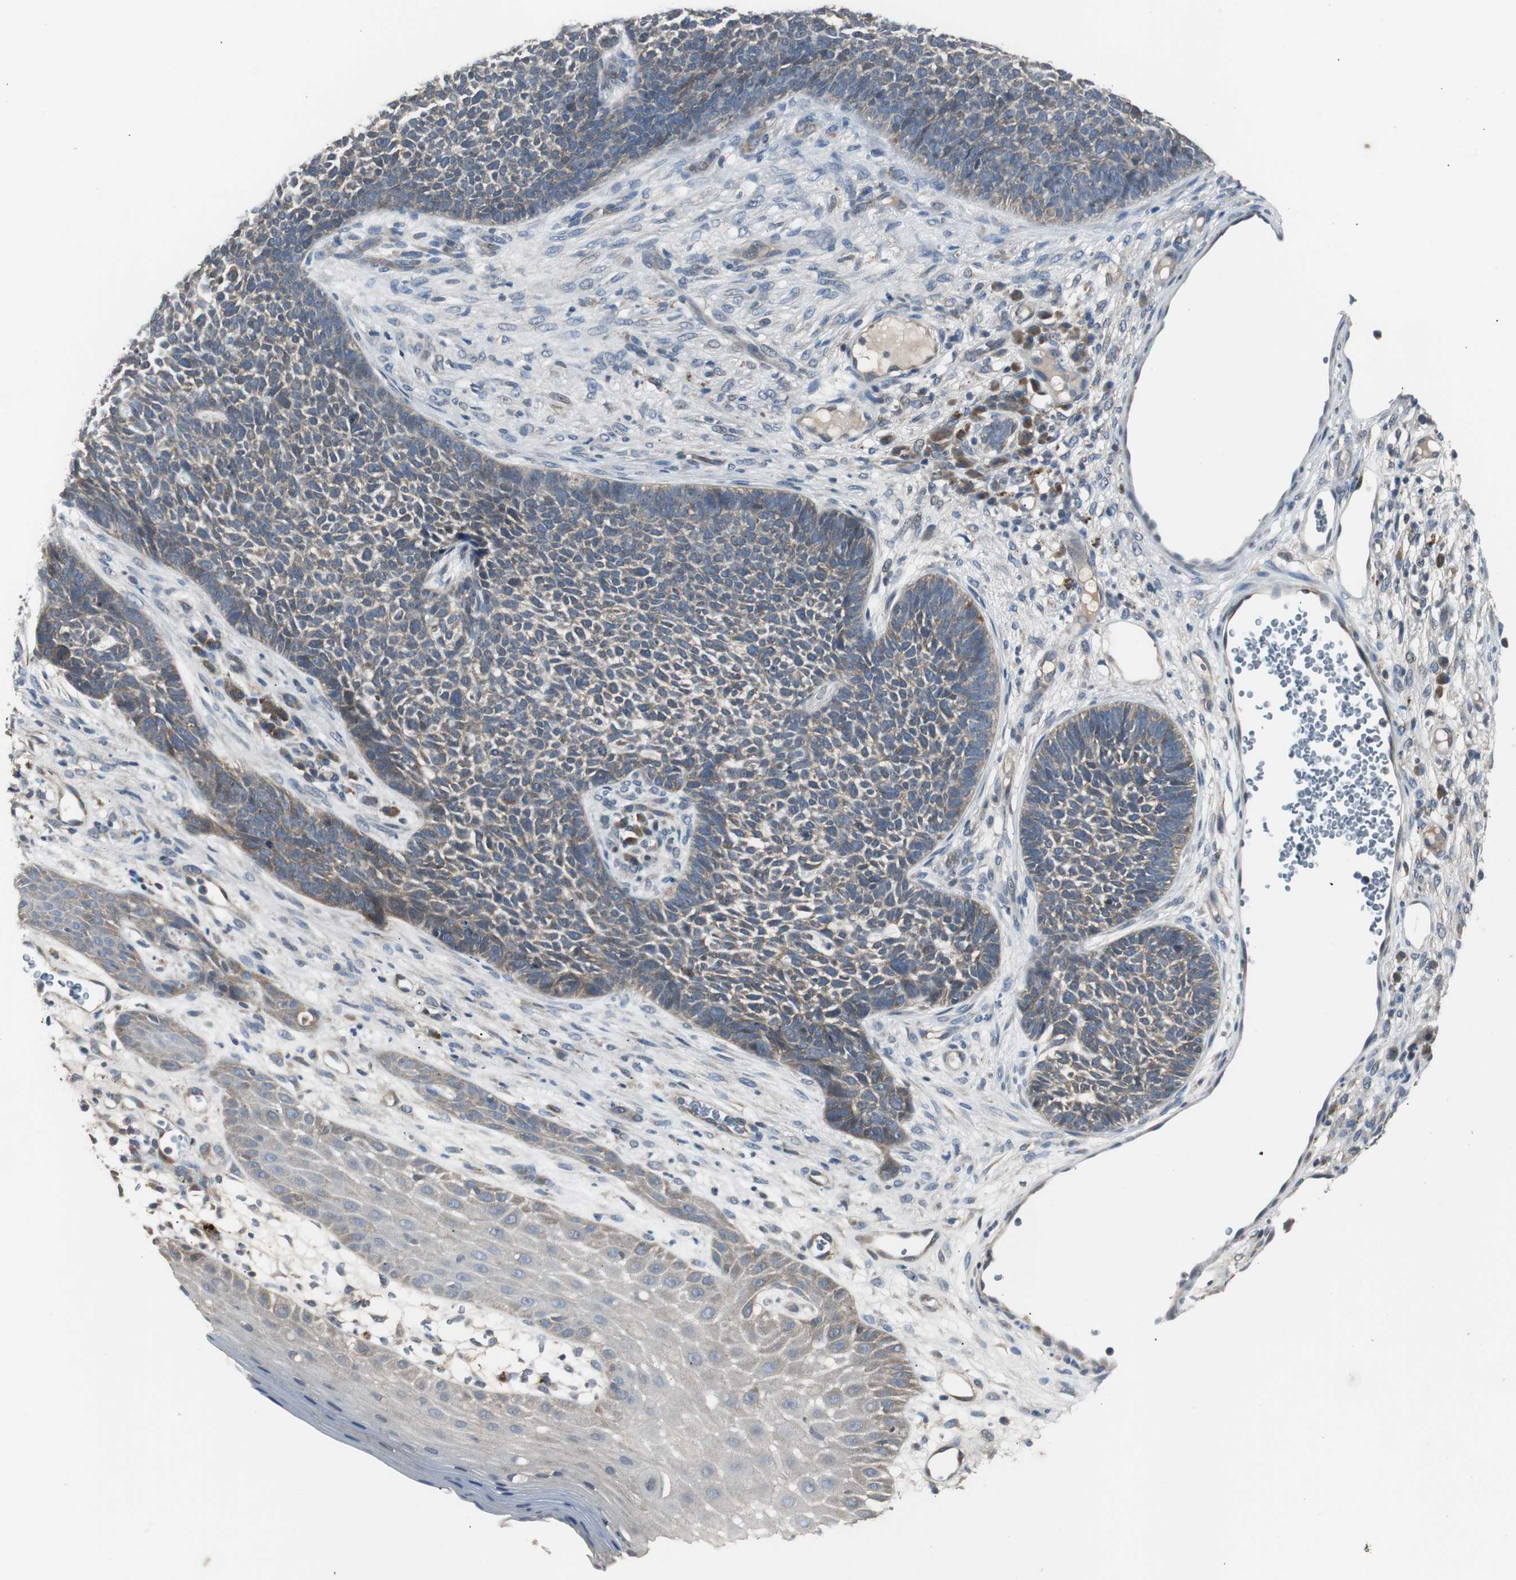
{"staining": {"intensity": "weak", "quantity": "25%-75%", "location": "cytoplasmic/membranous"}, "tissue": "skin cancer", "cell_type": "Tumor cells", "image_type": "cancer", "snomed": [{"axis": "morphology", "description": "Basal cell carcinoma"}, {"axis": "topography", "description": "Skin"}], "caption": "Protein staining shows weak cytoplasmic/membranous expression in approximately 25%-75% of tumor cells in skin basal cell carcinoma.", "gene": "ZMPSTE24", "patient": {"sex": "female", "age": 84}}